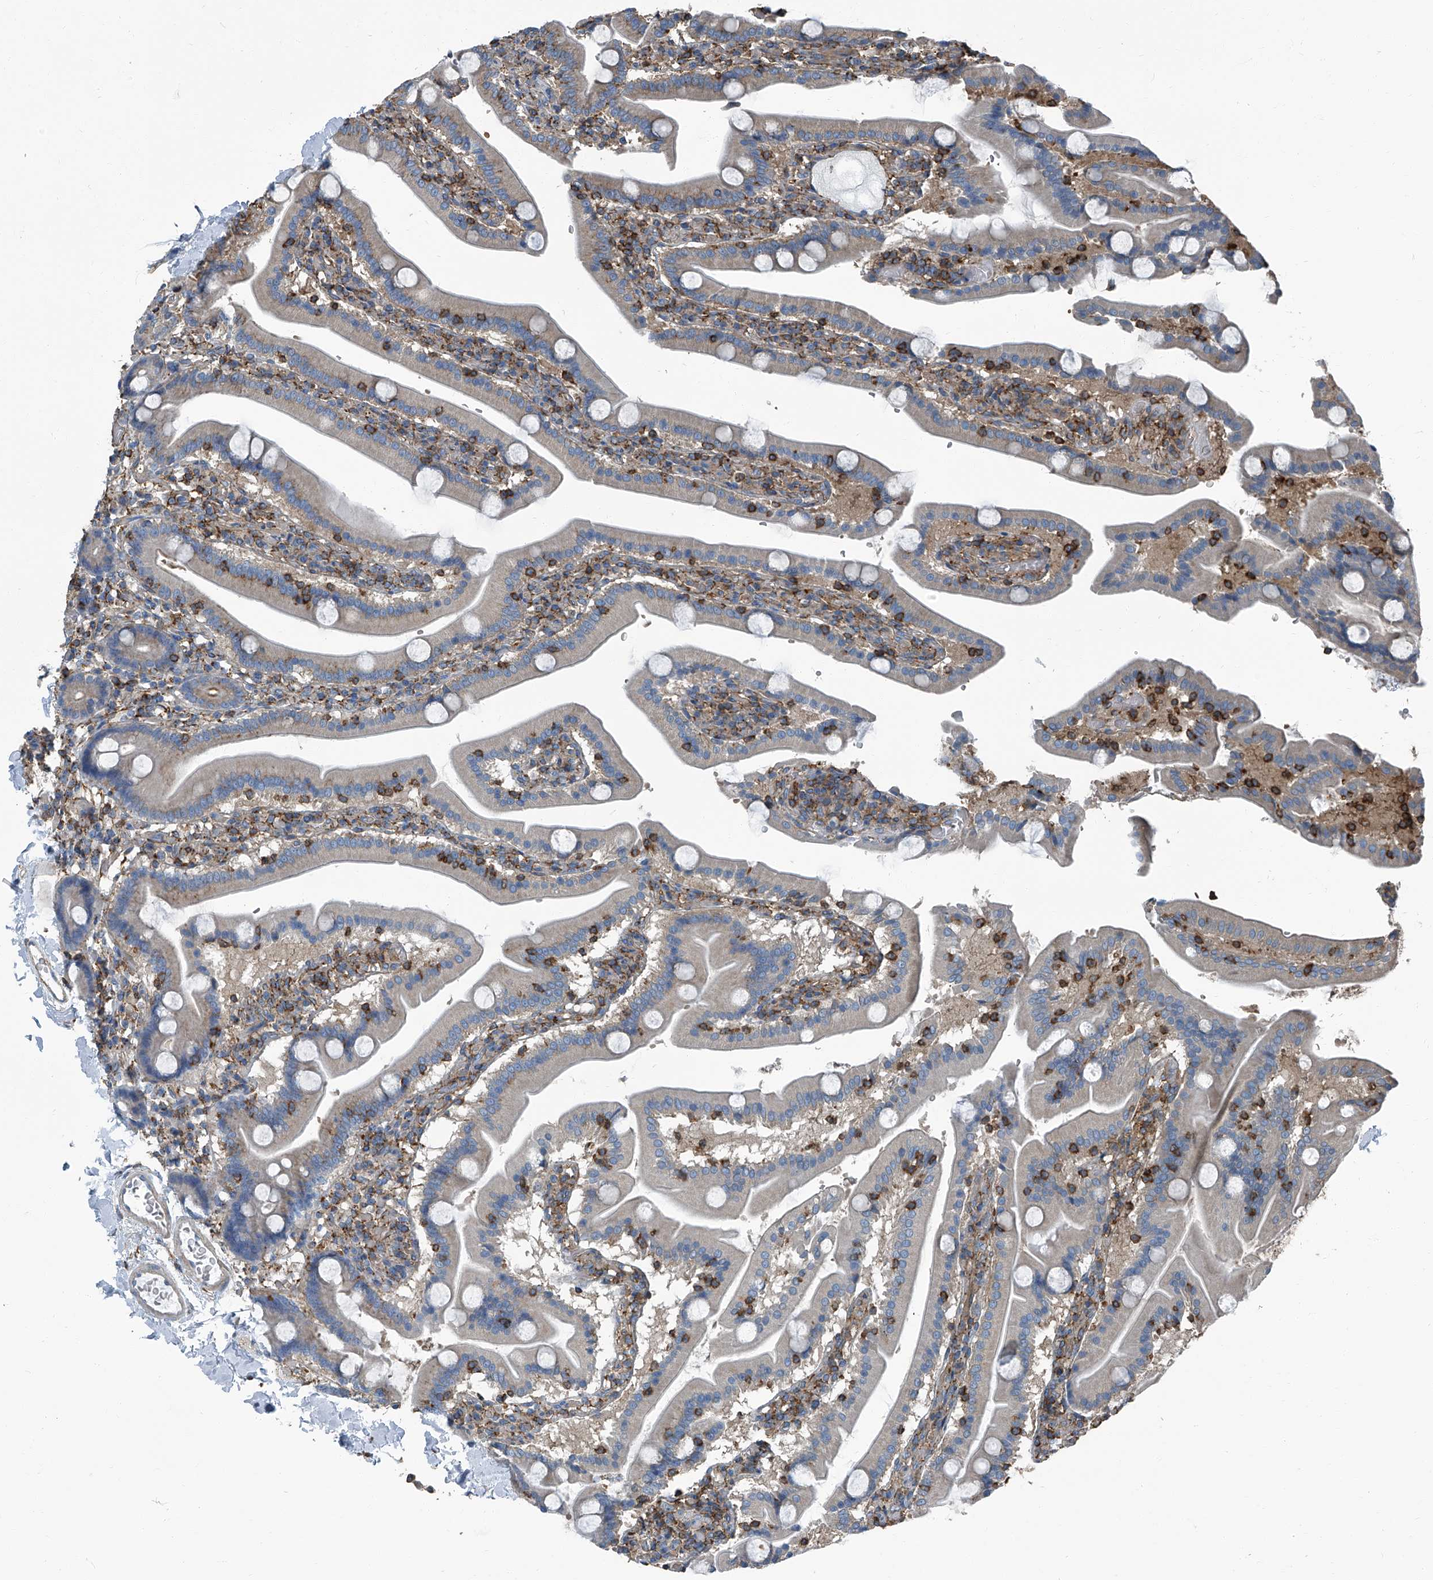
{"staining": {"intensity": "weak", "quantity": "25%-75%", "location": "cytoplasmic/membranous"}, "tissue": "duodenum", "cell_type": "Glandular cells", "image_type": "normal", "snomed": [{"axis": "morphology", "description": "Normal tissue, NOS"}, {"axis": "topography", "description": "Duodenum"}], "caption": "Glandular cells reveal low levels of weak cytoplasmic/membranous staining in about 25%-75% of cells in unremarkable duodenum. (DAB = brown stain, brightfield microscopy at high magnification).", "gene": "SEPTIN7", "patient": {"sex": "male", "age": 55}}